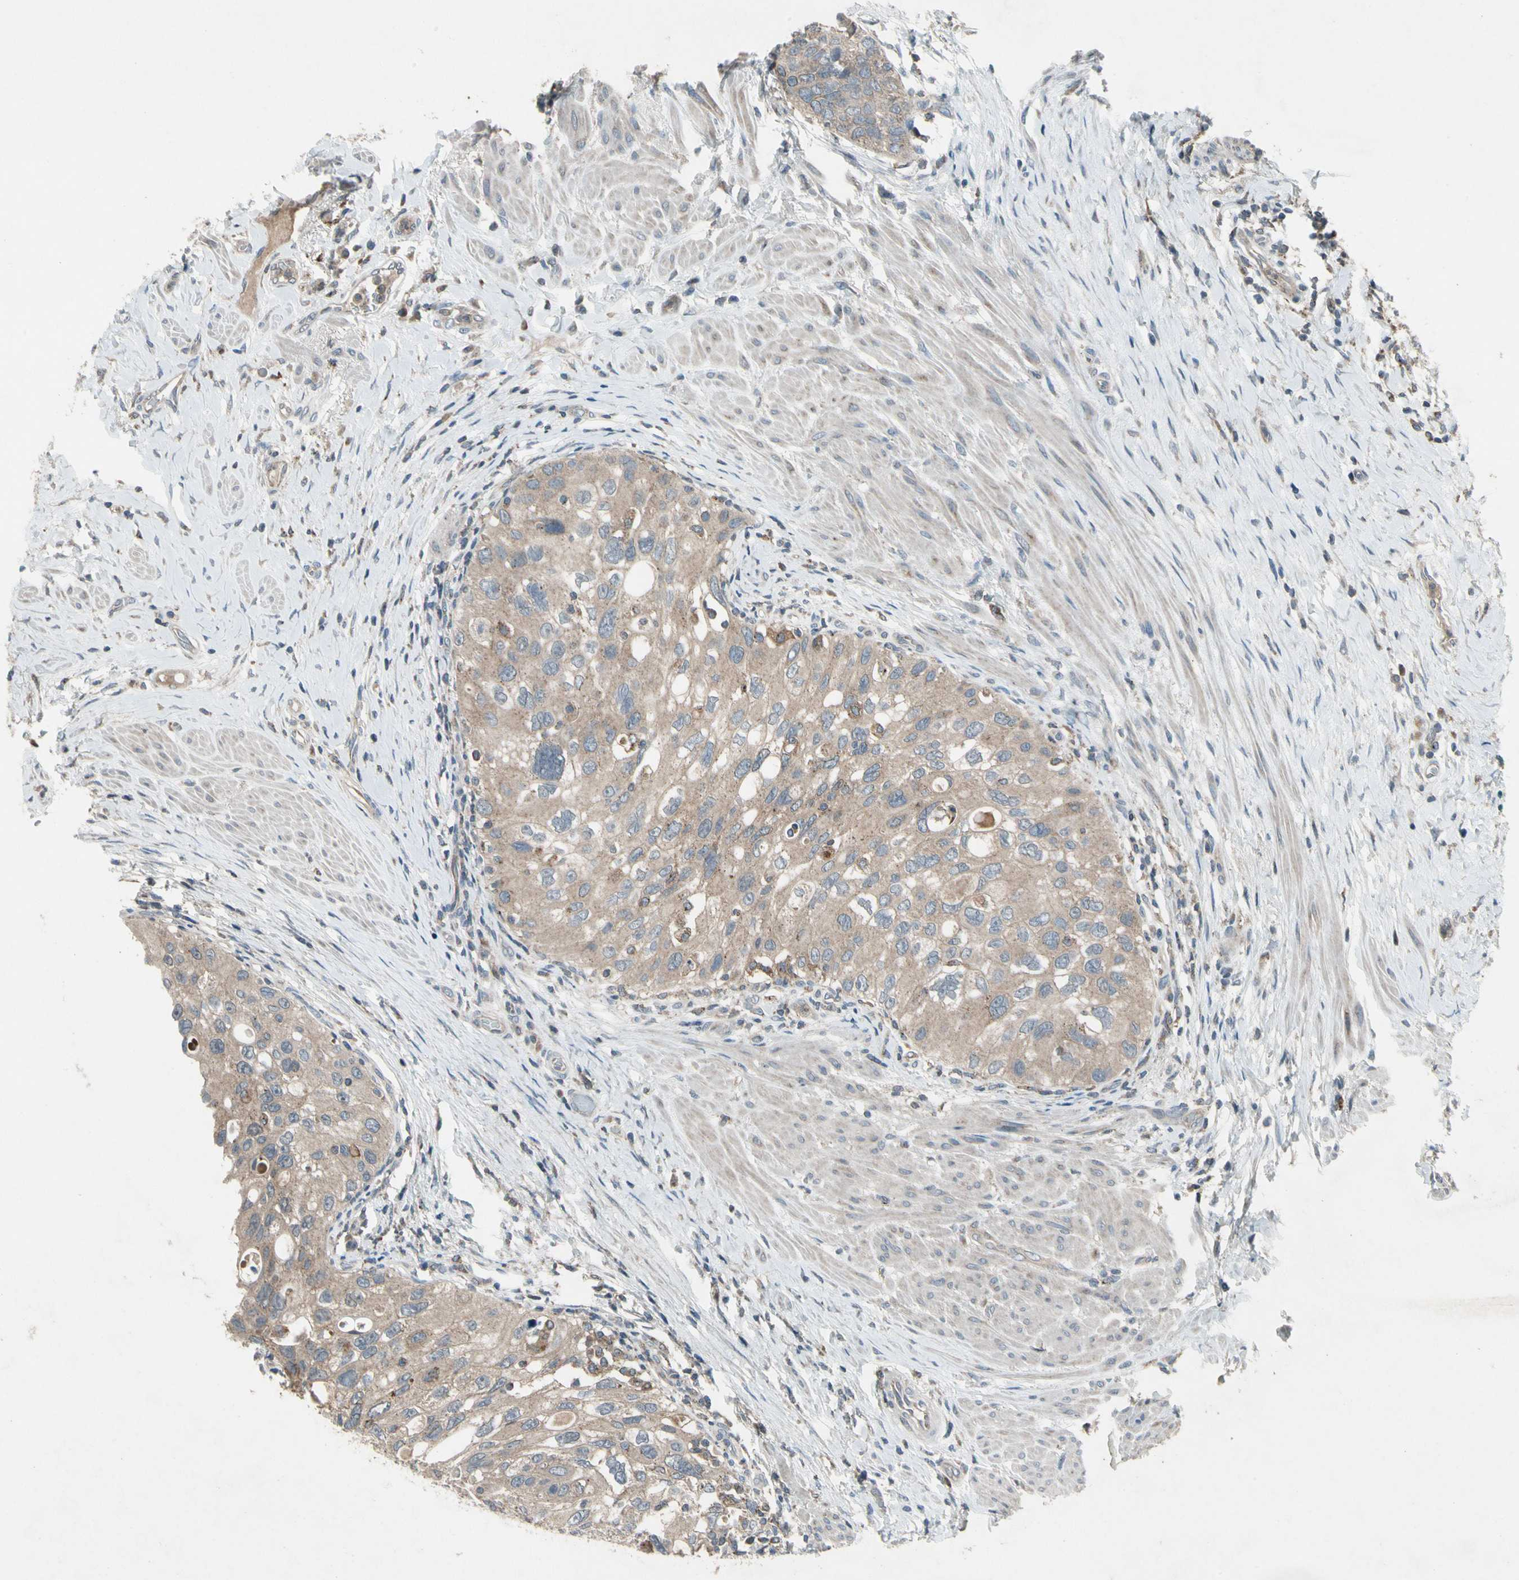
{"staining": {"intensity": "weak", "quantity": ">75%", "location": "cytoplasmic/membranous"}, "tissue": "urothelial cancer", "cell_type": "Tumor cells", "image_type": "cancer", "snomed": [{"axis": "morphology", "description": "Urothelial carcinoma, High grade"}, {"axis": "topography", "description": "Urinary bladder"}], "caption": "Immunohistochemical staining of human urothelial carcinoma (high-grade) displays weak cytoplasmic/membranous protein positivity in approximately >75% of tumor cells.", "gene": "NMI", "patient": {"sex": "female", "age": 56}}